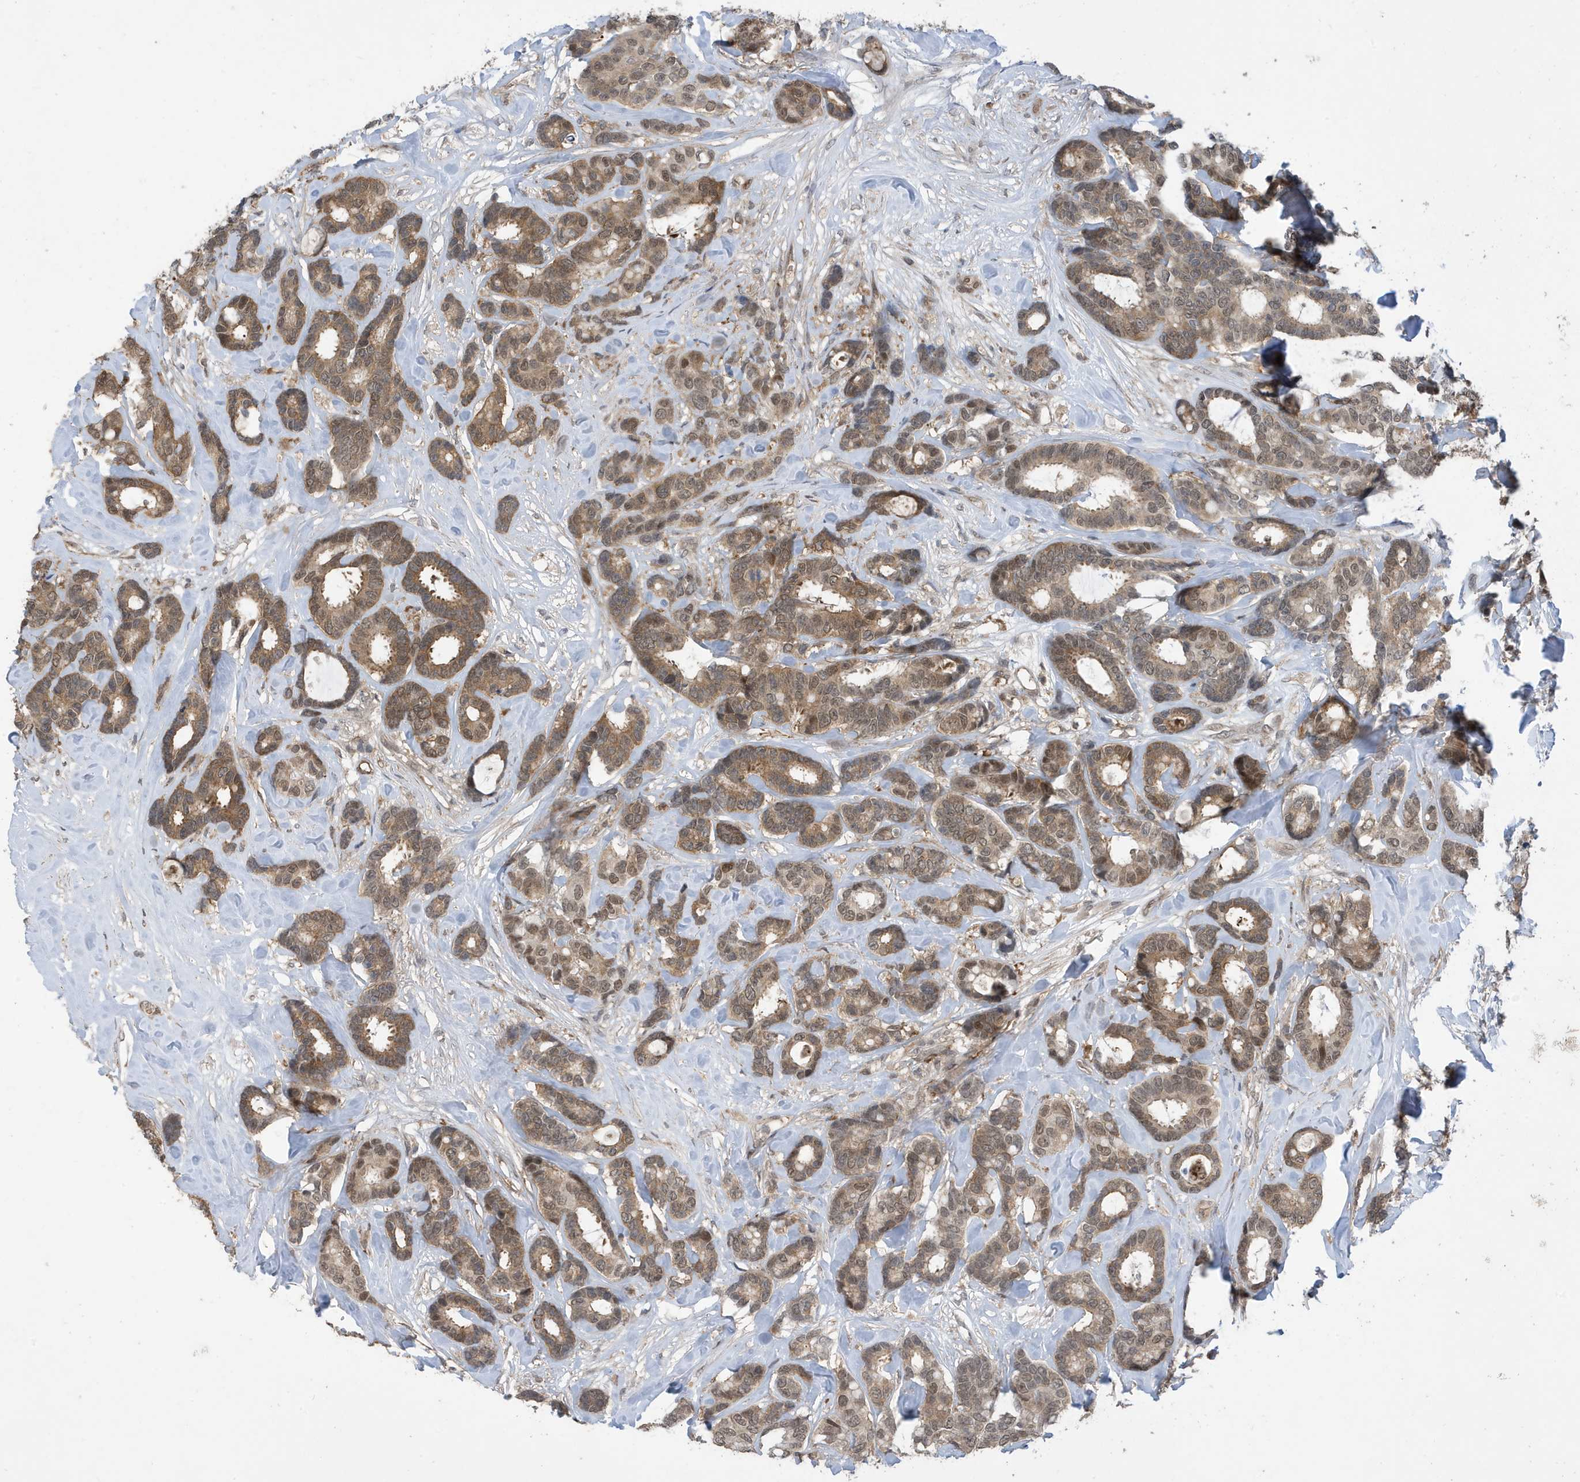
{"staining": {"intensity": "moderate", "quantity": ">75%", "location": "cytoplasmic/membranous,nuclear"}, "tissue": "breast cancer", "cell_type": "Tumor cells", "image_type": "cancer", "snomed": [{"axis": "morphology", "description": "Duct carcinoma"}, {"axis": "topography", "description": "Breast"}], "caption": "Moderate cytoplasmic/membranous and nuclear staining is seen in approximately >75% of tumor cells in breast cancer (infiltrating ductal carcinoma). (DAB IHC with brightfield microscopy, high magnification).", "gene": "UBQLN1", "patient": {"sex": "female", "age": 87}}